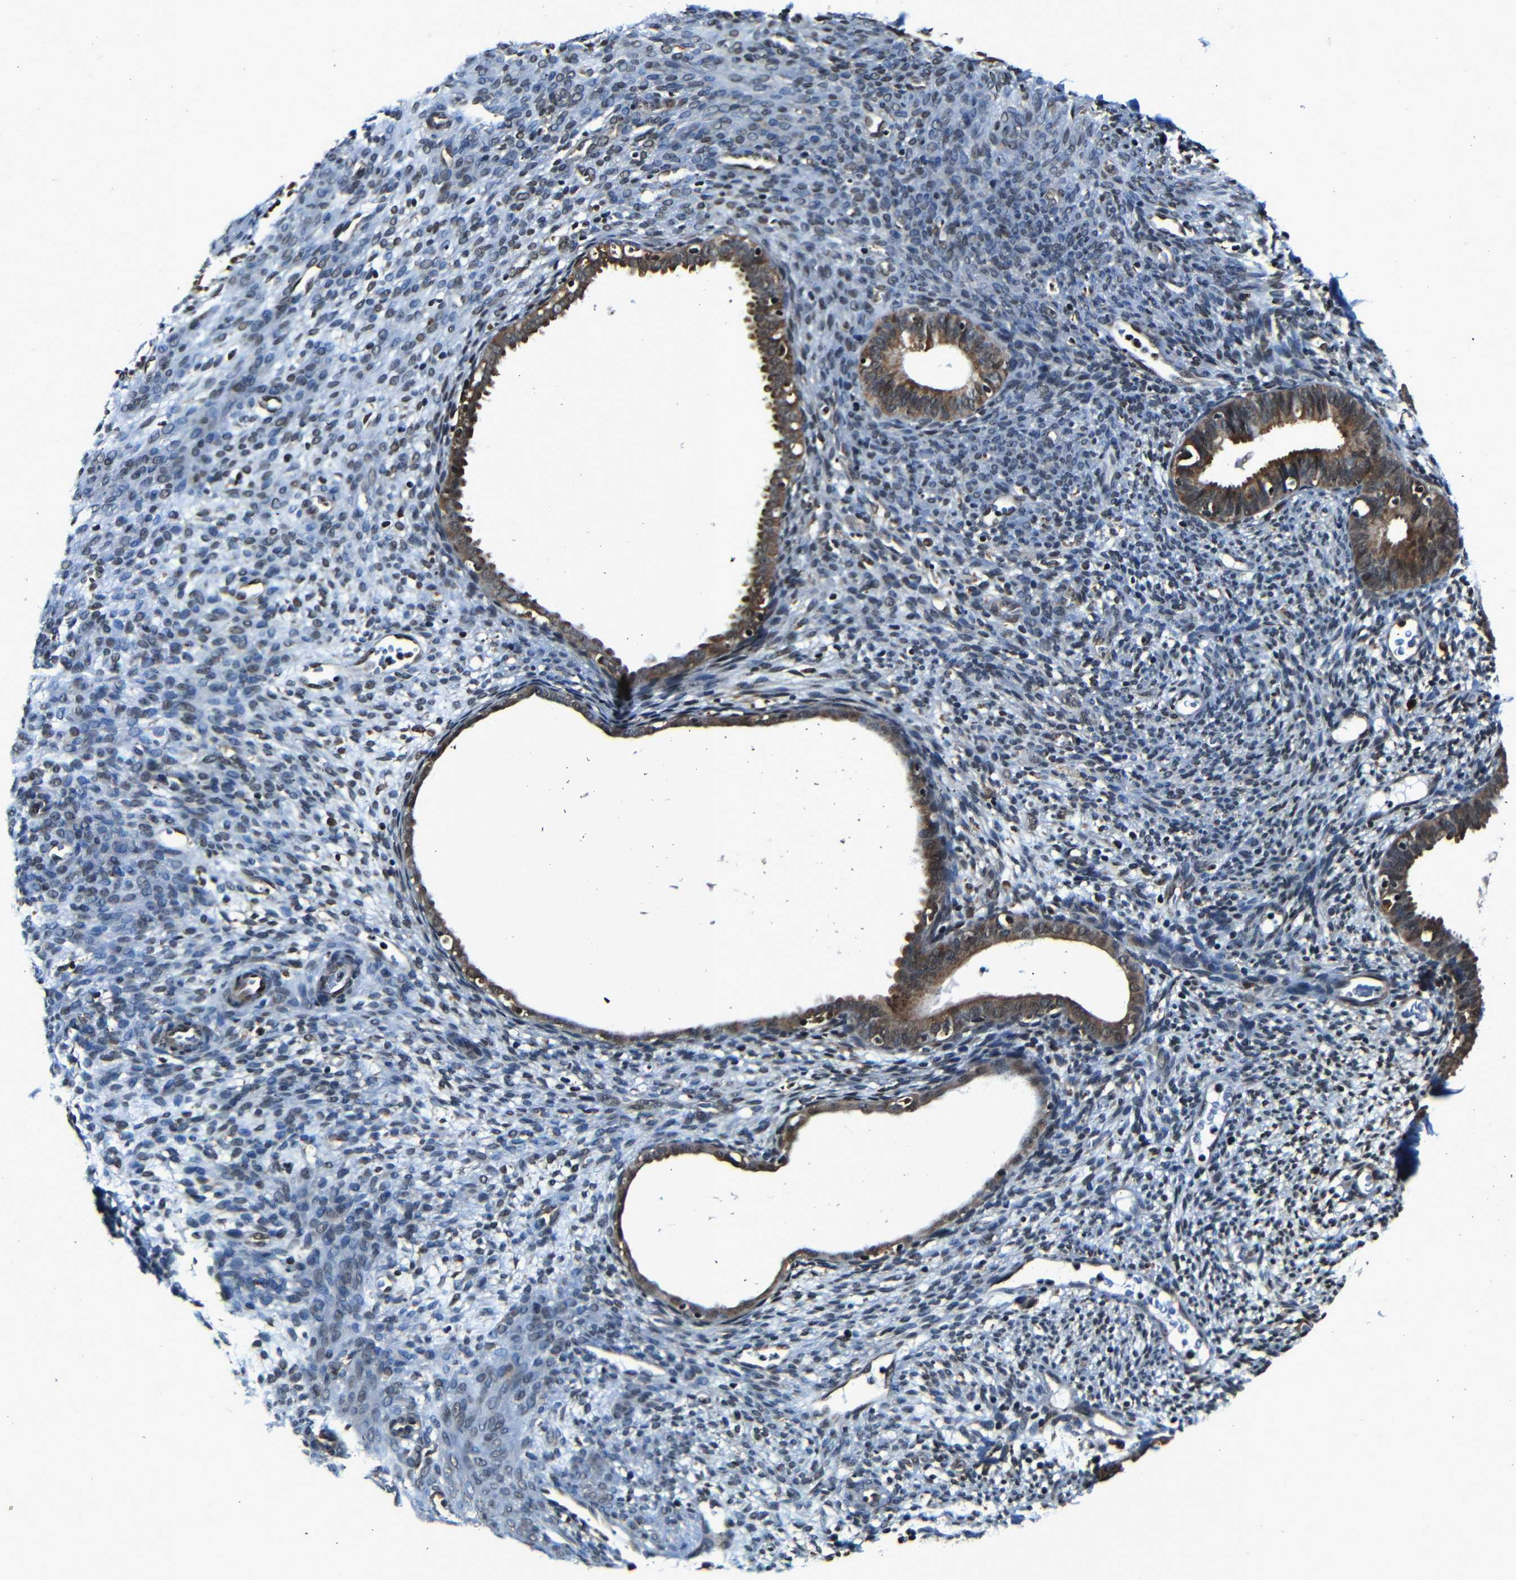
{"staining": {"intensity": "weak", "quantity": "25%-75%", "location": "nuclear"}, "tissue": "endometrium", "cell_type": "Cells in endometrial stroma", "image_type": "normal", "snomed": [{"axis": "morphology", "description": "Normal tissue, NOS"}, {"axis": "morphology", "description": "Atrophy, NOS"}, {"axis": "topography", "description": "Uterus"}, {"axis": "topography", "description": "Endometrium"}], "caption": "Immunohistochemistry (DAB (3,3'-diaminobenzidine)) staining of normal endometrium exhibits weak nuclear protein positivity in about 25%-75% of cells in endometrial stroma. Using DAB (brown) and hematoxylin (blue) stains, captured at high magnification using brightfield microscopy.", "gene": "NCBP3", "patient": {"sex": "female", "age": 68}}